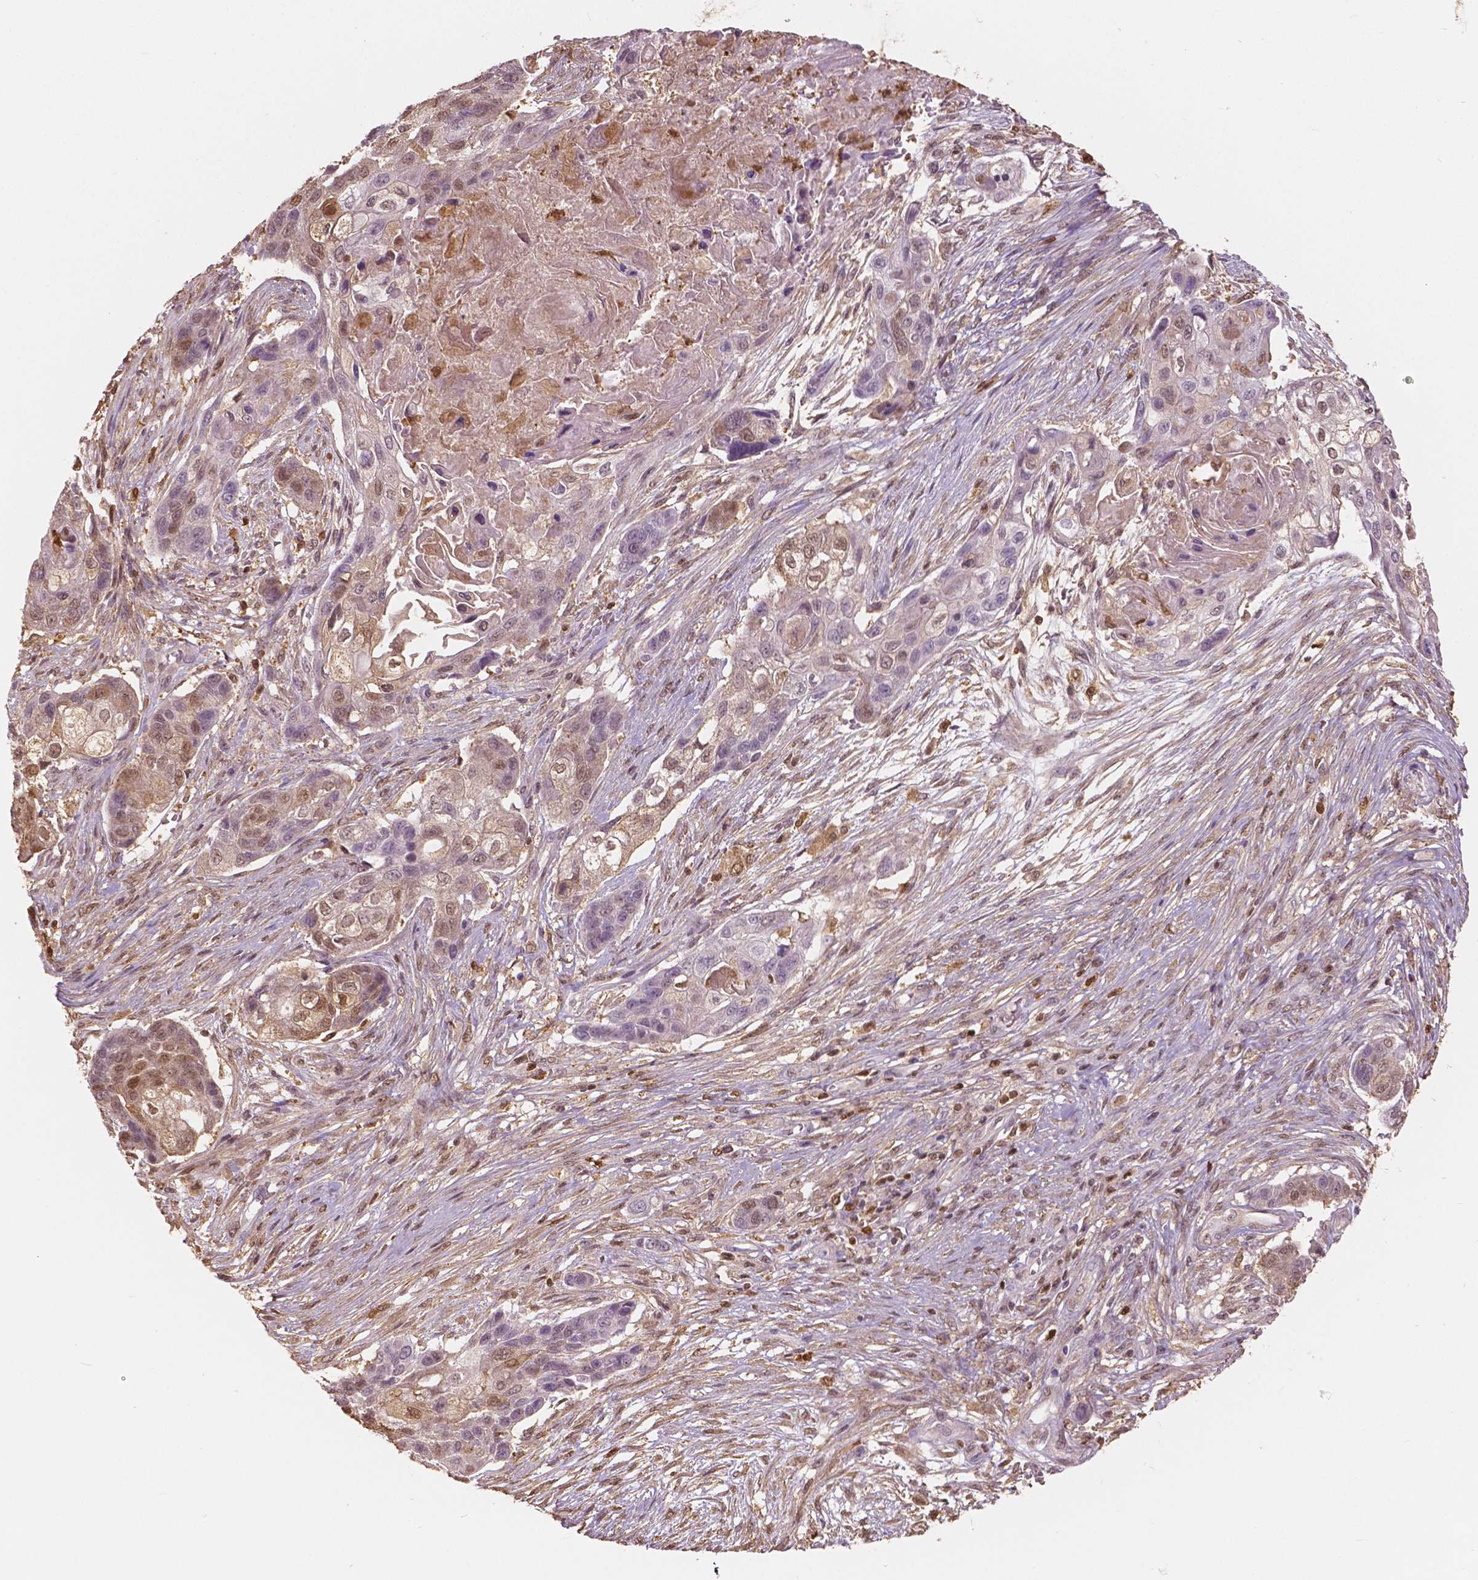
{"staining": {"intensity": "moderate", "quantity": "<25%", "location": "cytoplasmic/membranous,nuclear"}, "tissue": "lung cancer", "cell_type": "Tumor cells", "image_type": "cancer", "snomed": [{"axis": "morphology", "description": "Squamous cell carcinoma, NOS"}, {"axis": "topography", "description": "Lung"}], "caption": "Human lung squamous cell carcinoma stained with a brown dye exhibits moderate cytoplasmic/membranous and nuclear positive positivity in approximately <25% of tumor cells.", "gene": "S100A4", "patient": {"sex": "male", "age": 69}}